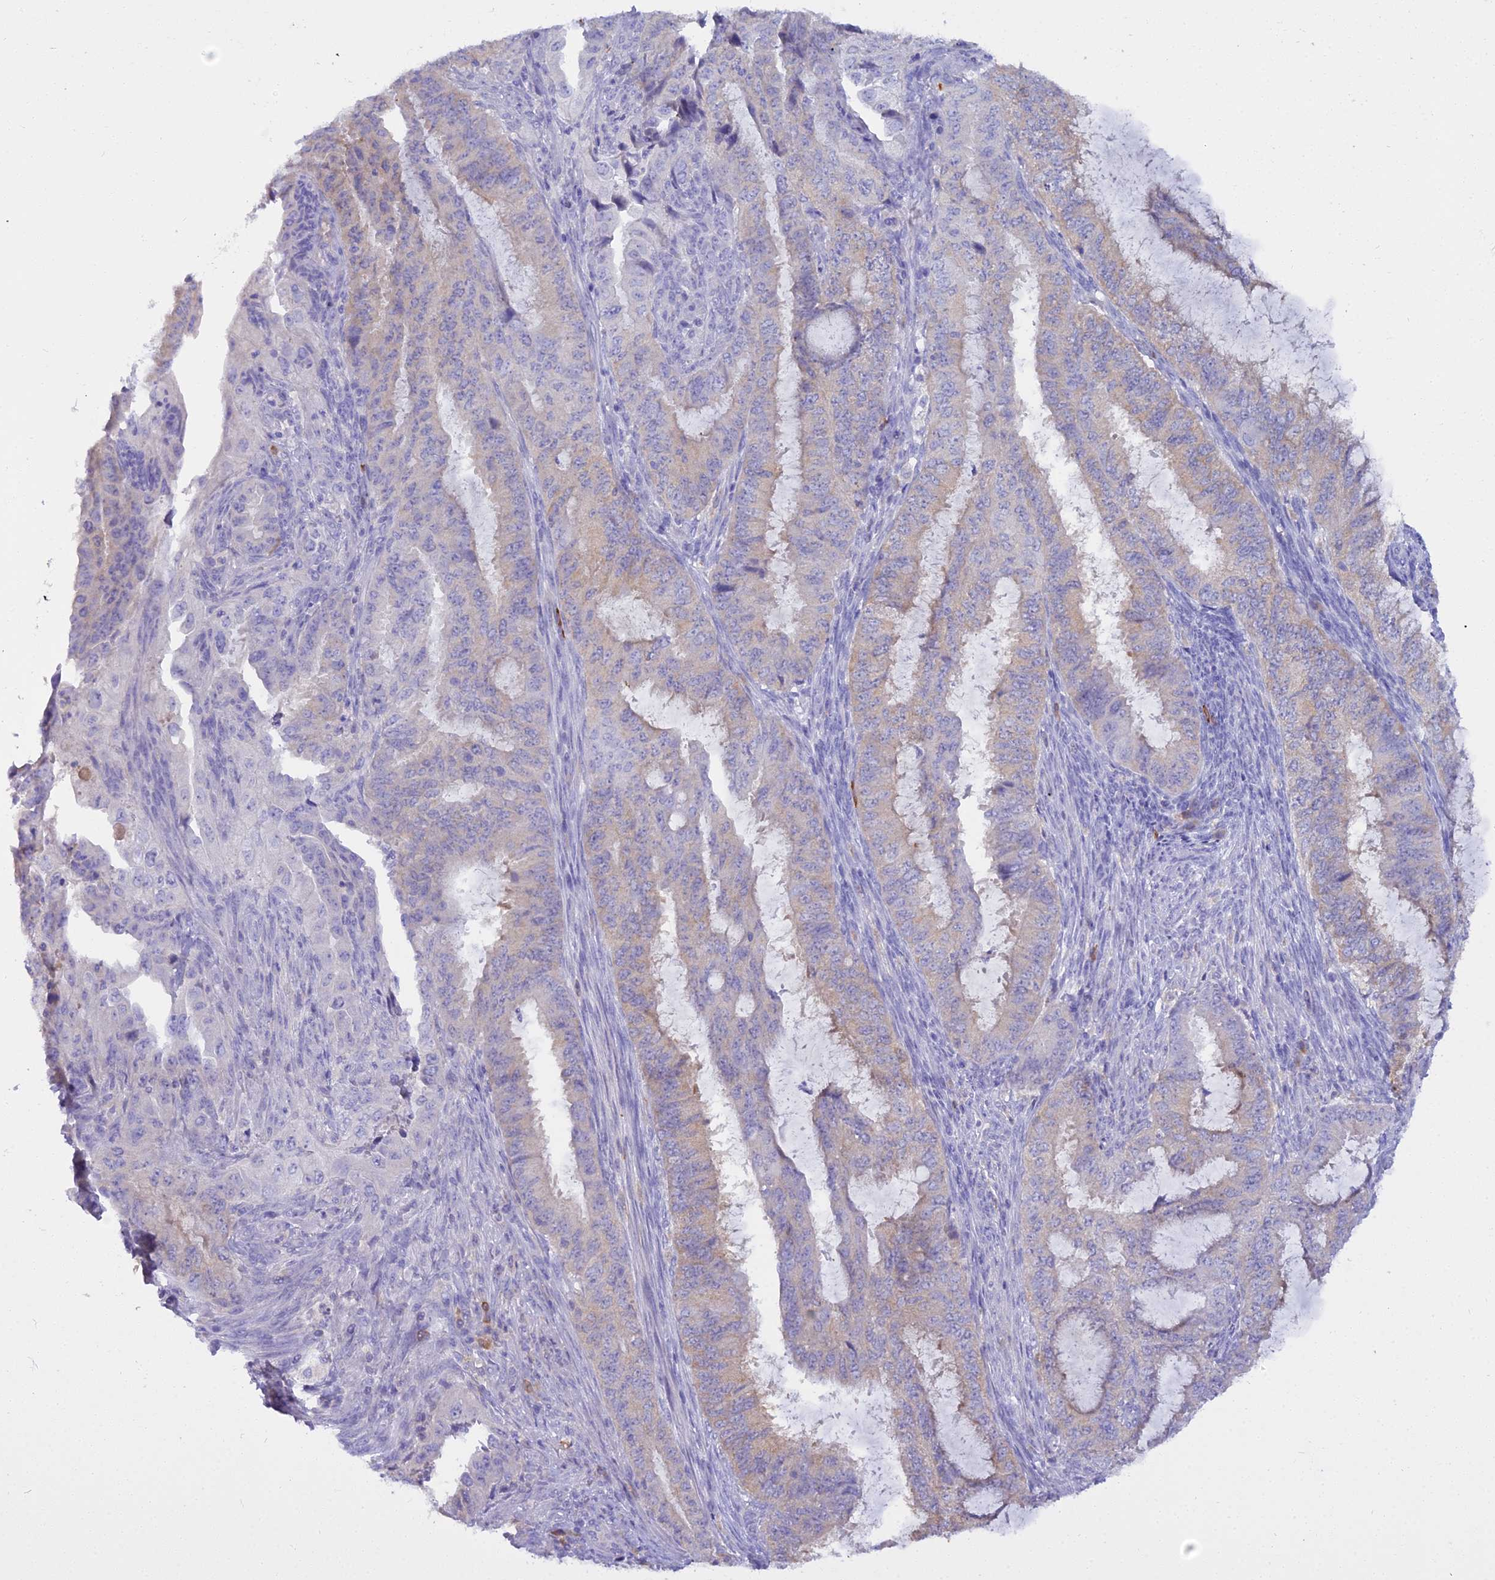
{"staining": {"intensity": "moderate", "quantity": "<25%", "location": "cytoplasmic/membranous"}, "tissue": "endometrial cancer", "cell_type": "Tumor cells", "image_type": "cancer", "snomed": [{"axis": "morphology", "description": "Adenocarcinoma, NOS"}, {"axis": "topography", "description": "Endometrium"}], "caption": "Brown immunohistochemical staining in endometrial cancer (adenocarcinoma) reveals moderate cytoplasmic/membranous expression in approximately <25% of tumor cells. (IHC, brightfield microscopy, high magnification).", "gene": "BLNK", "patient": {"sex": "female", "age": 51}}